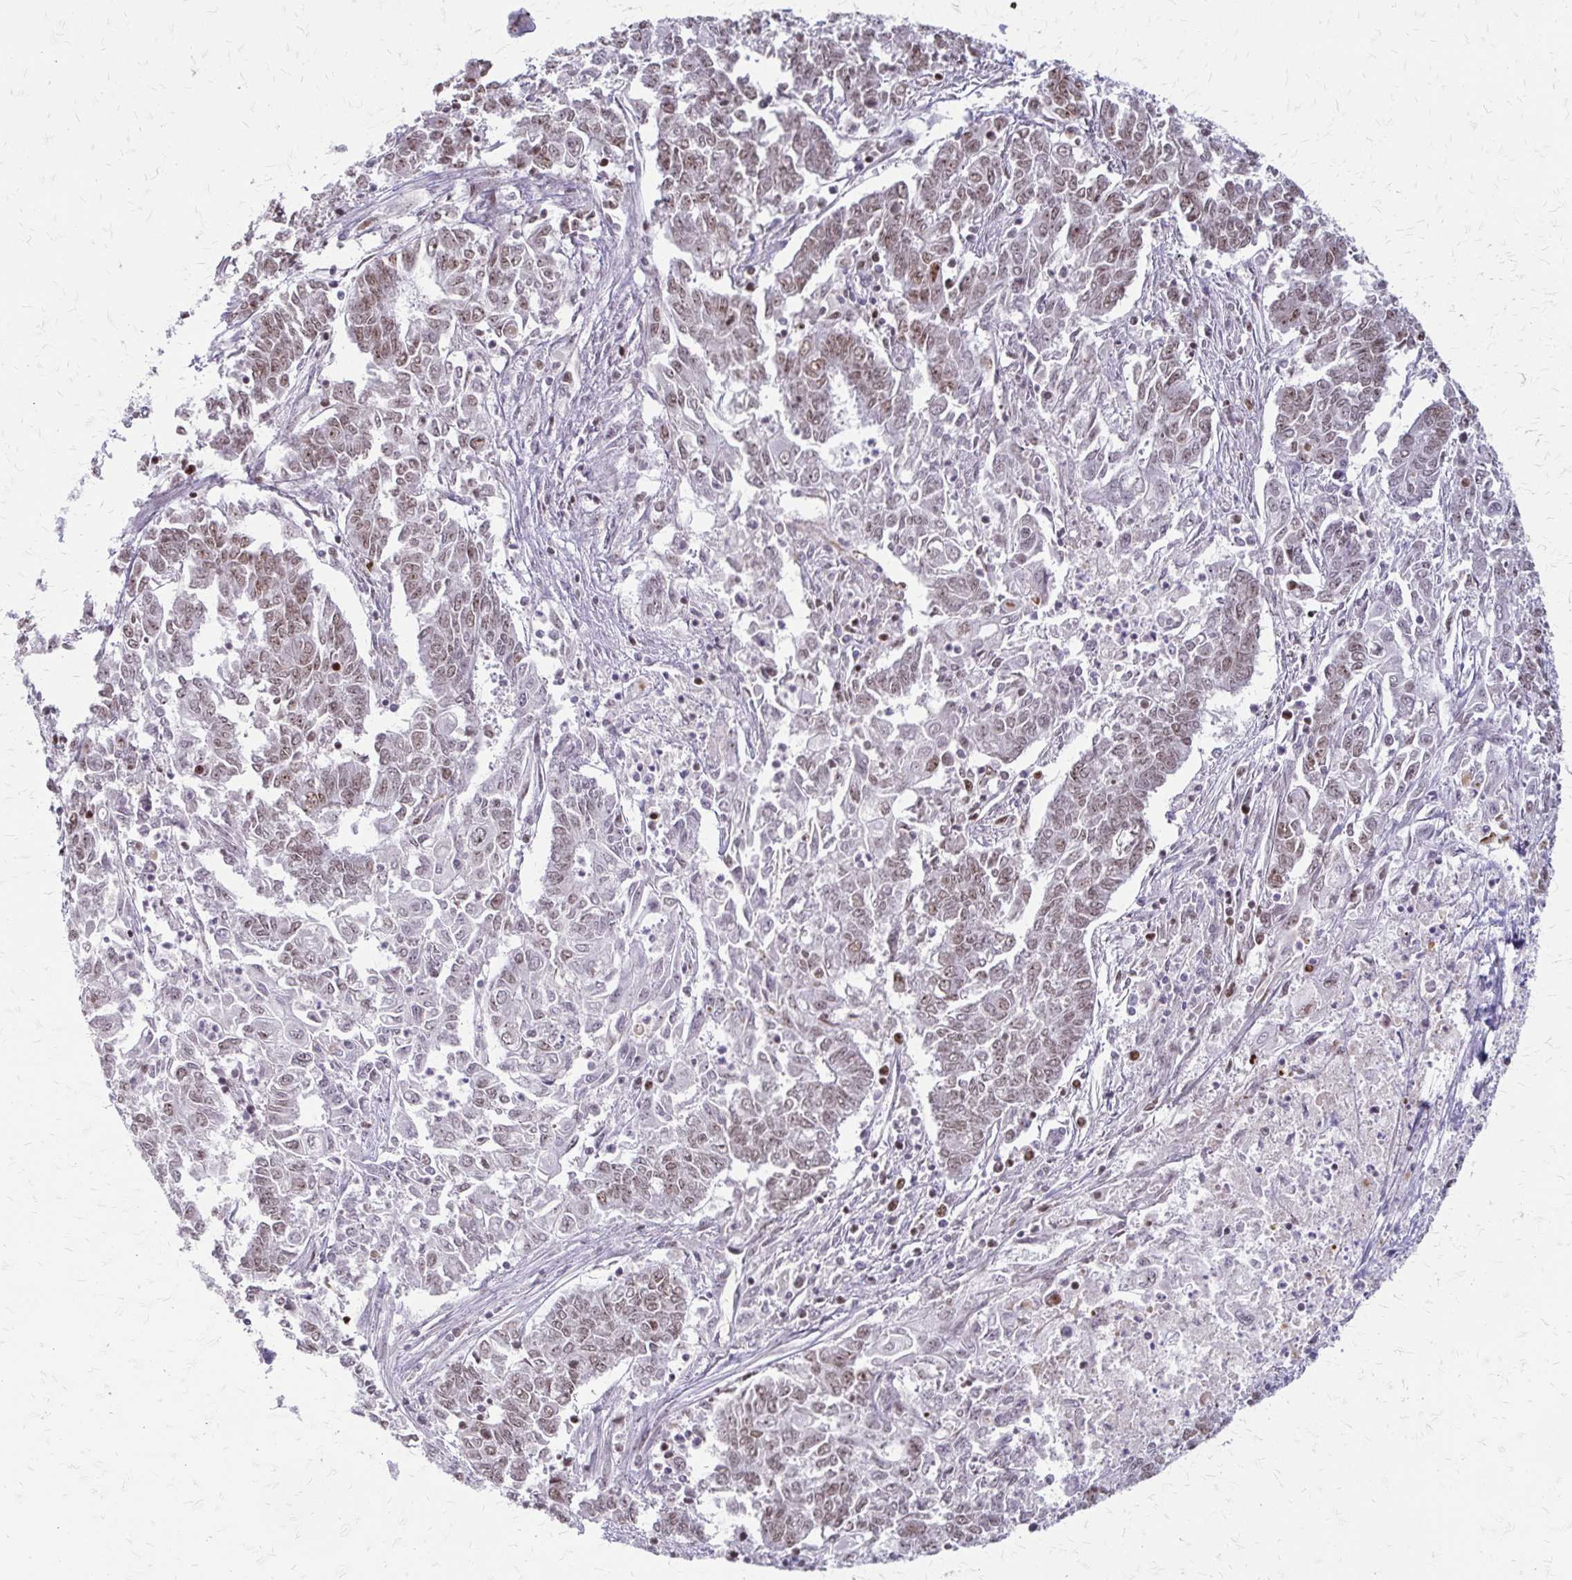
{"staining": {"intensity": "weak", "quantity": ">75%", "location": "nuclear"}, "tissue": "endometrial cancer", "cell_type": "Tumor cells", "image_type": "cancer", "snomed": [{"axis": "morphology", "description": "Adenocarcinoma, NOS"}, {"axis": "topography", "description": "Endometrium"}], "caption": "An IHC histopathology image of neoplastic tissue is shown. Protein staining in brown labels weak nuclear positivity in endometrial adenocarcinoma within tumor cells.", "gene": "EED", "patient": {"sex": "female", "age": 54}}